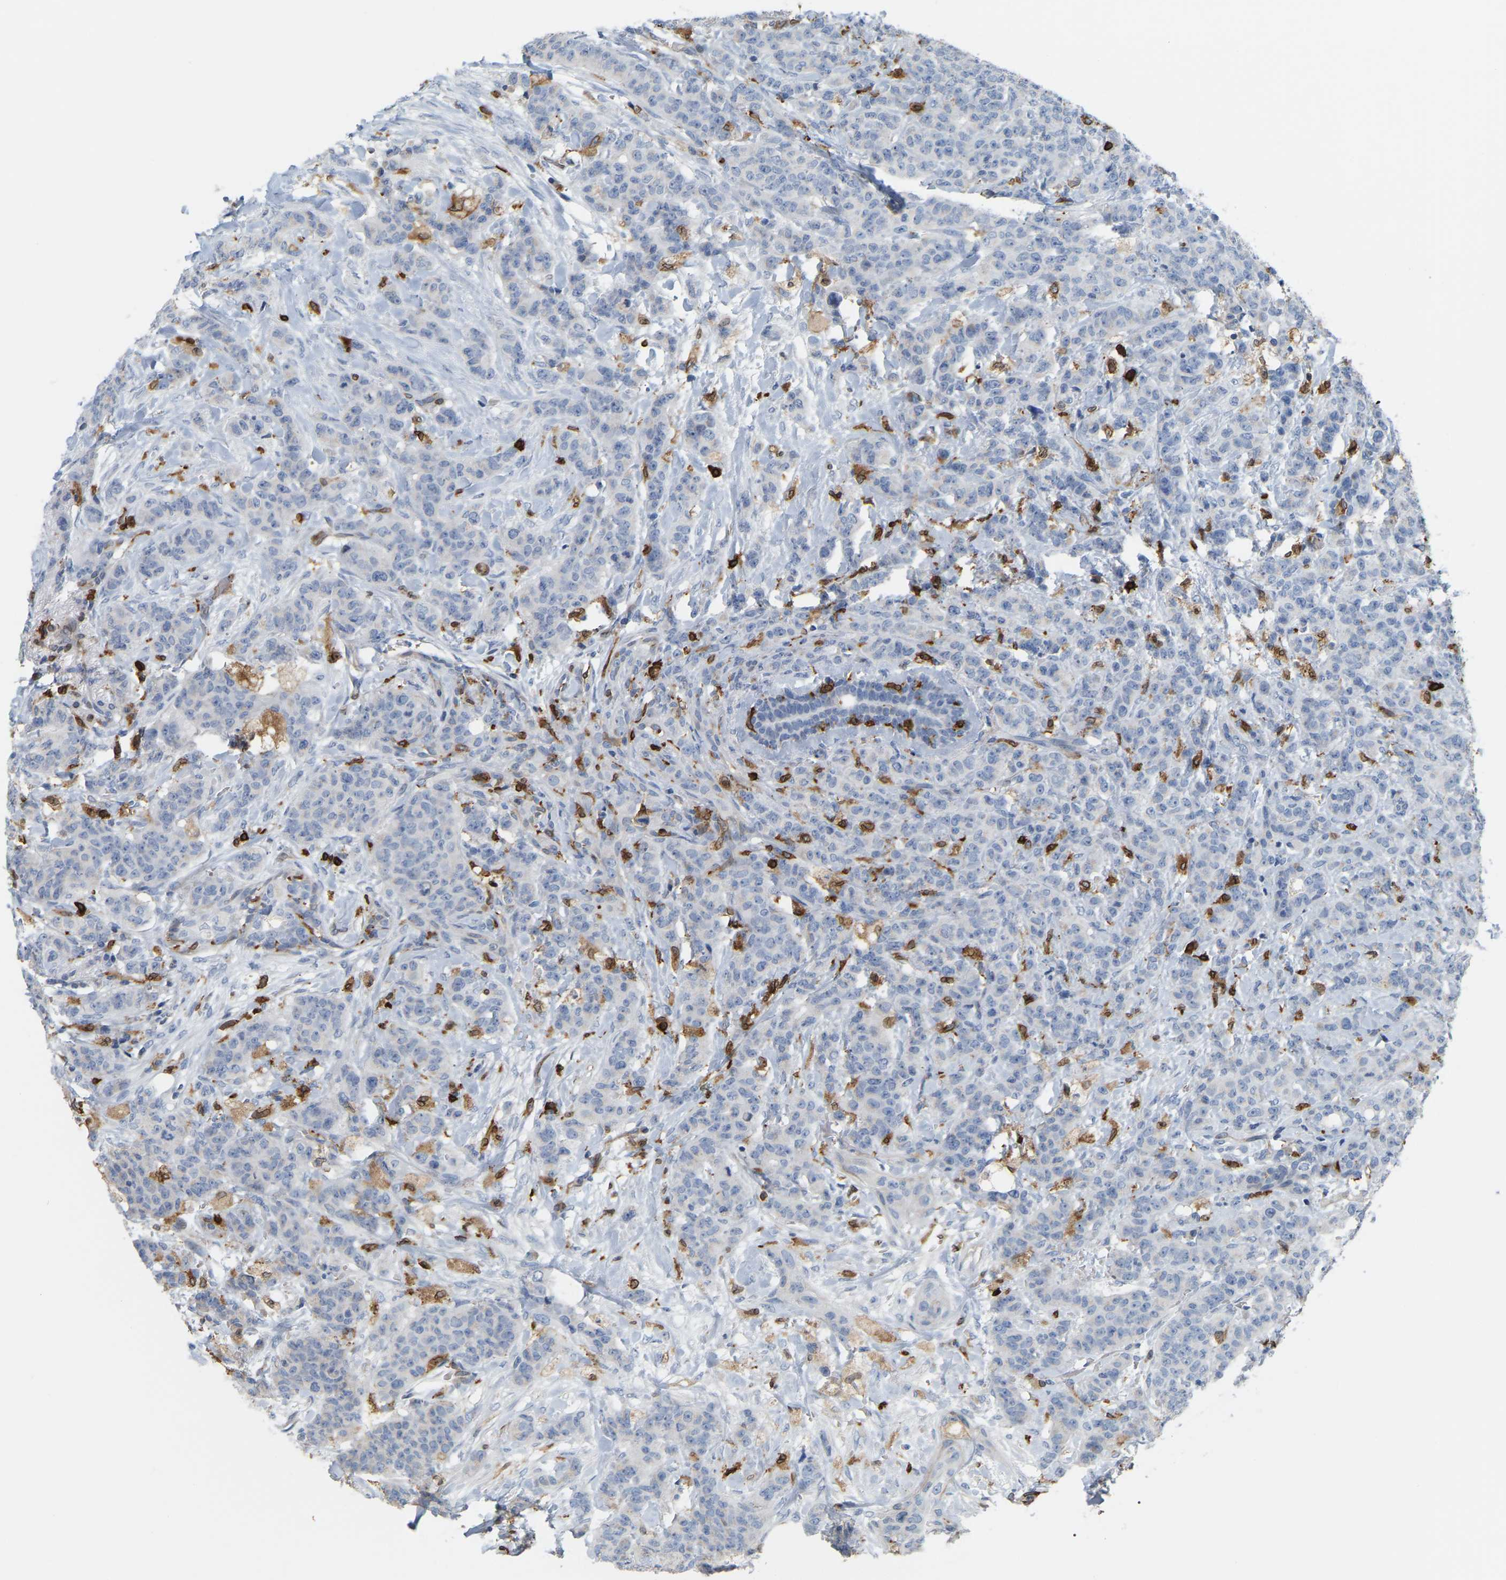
{"staining": {"intensity": "negative", "quantity": "none", "location": "none"}, "tissue": "breast cancer", "cell_type": "Tumor cells", "image_type": "cancer", "snomed": [{"axis": "morphology", "description": "Normal tissue, NOS"}, {"axis": "morphology", "description": "Duct carcinoma"}, {"axis": "topography", "description": "Breast"}], "caption": "A histopathology image of breast cancer stained for a protein displays no brown staining in tumor cells.", "gene": "PTGS1", "patient": {"sex": "female", "age": 40}}